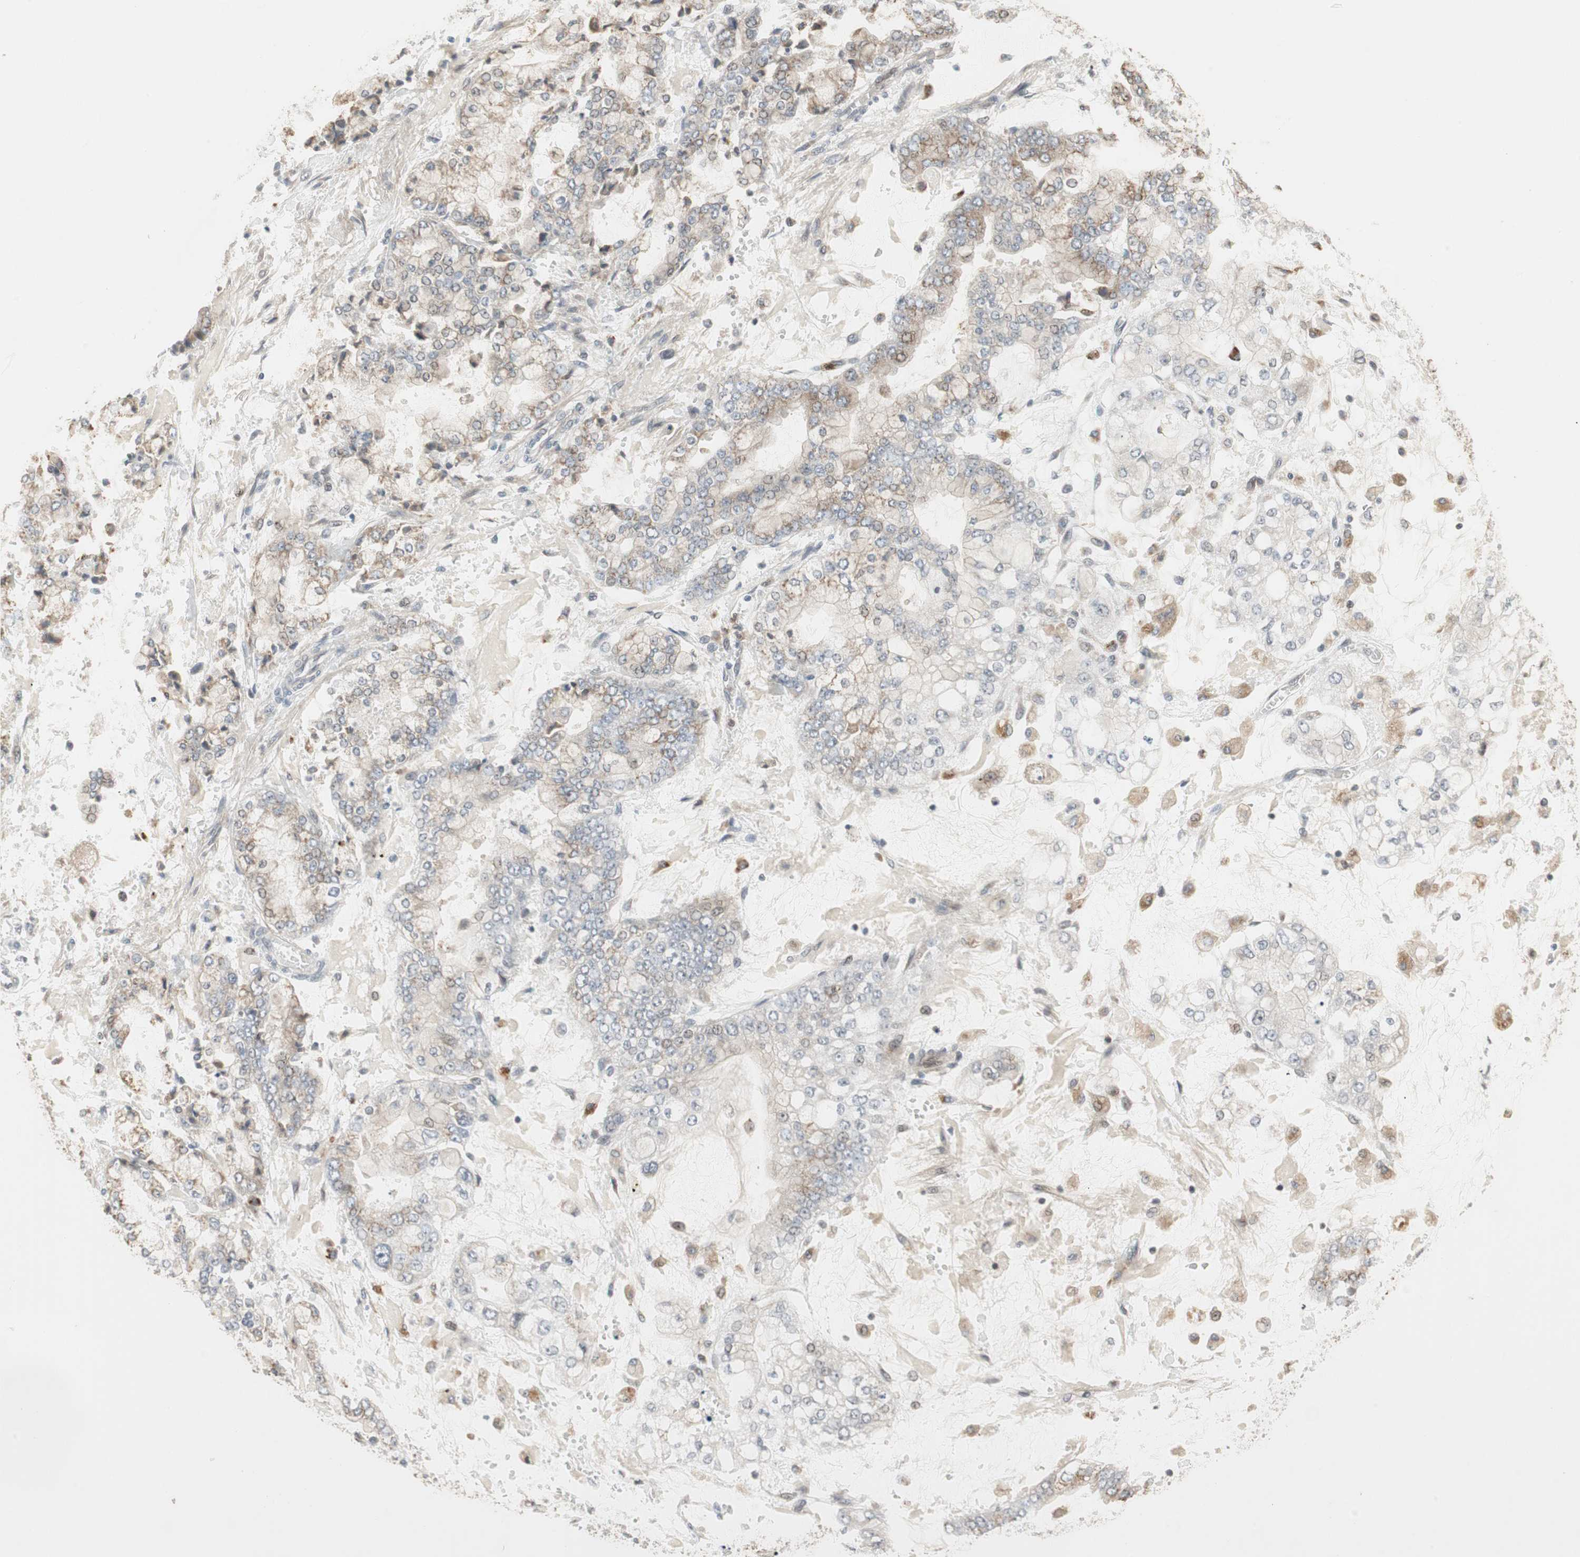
{"staining": {"intensity": "weak", "quantity": "<25%", "location": "cytoplasmic/membranous"}, "tissue": "stomach cancer", "cell_type": "Tumor cells", "image_type": "cancer", "snomed": [{"axis": "morphology", "description": "Adenocarcinoma, NOS"}, {"axis": "topography", "description": "Stomach"}], "caption": "Tumor cells are negative for brown protein staining in stomach cancer (adenocarcinoma). The staining is performed using DAB (3,3'-diaminobenzidine) brown chromogen with nuclei counter-stained in using hematoxylin.", "gene": "SNX4", "patient": {"sex": "male", "age": 76}}